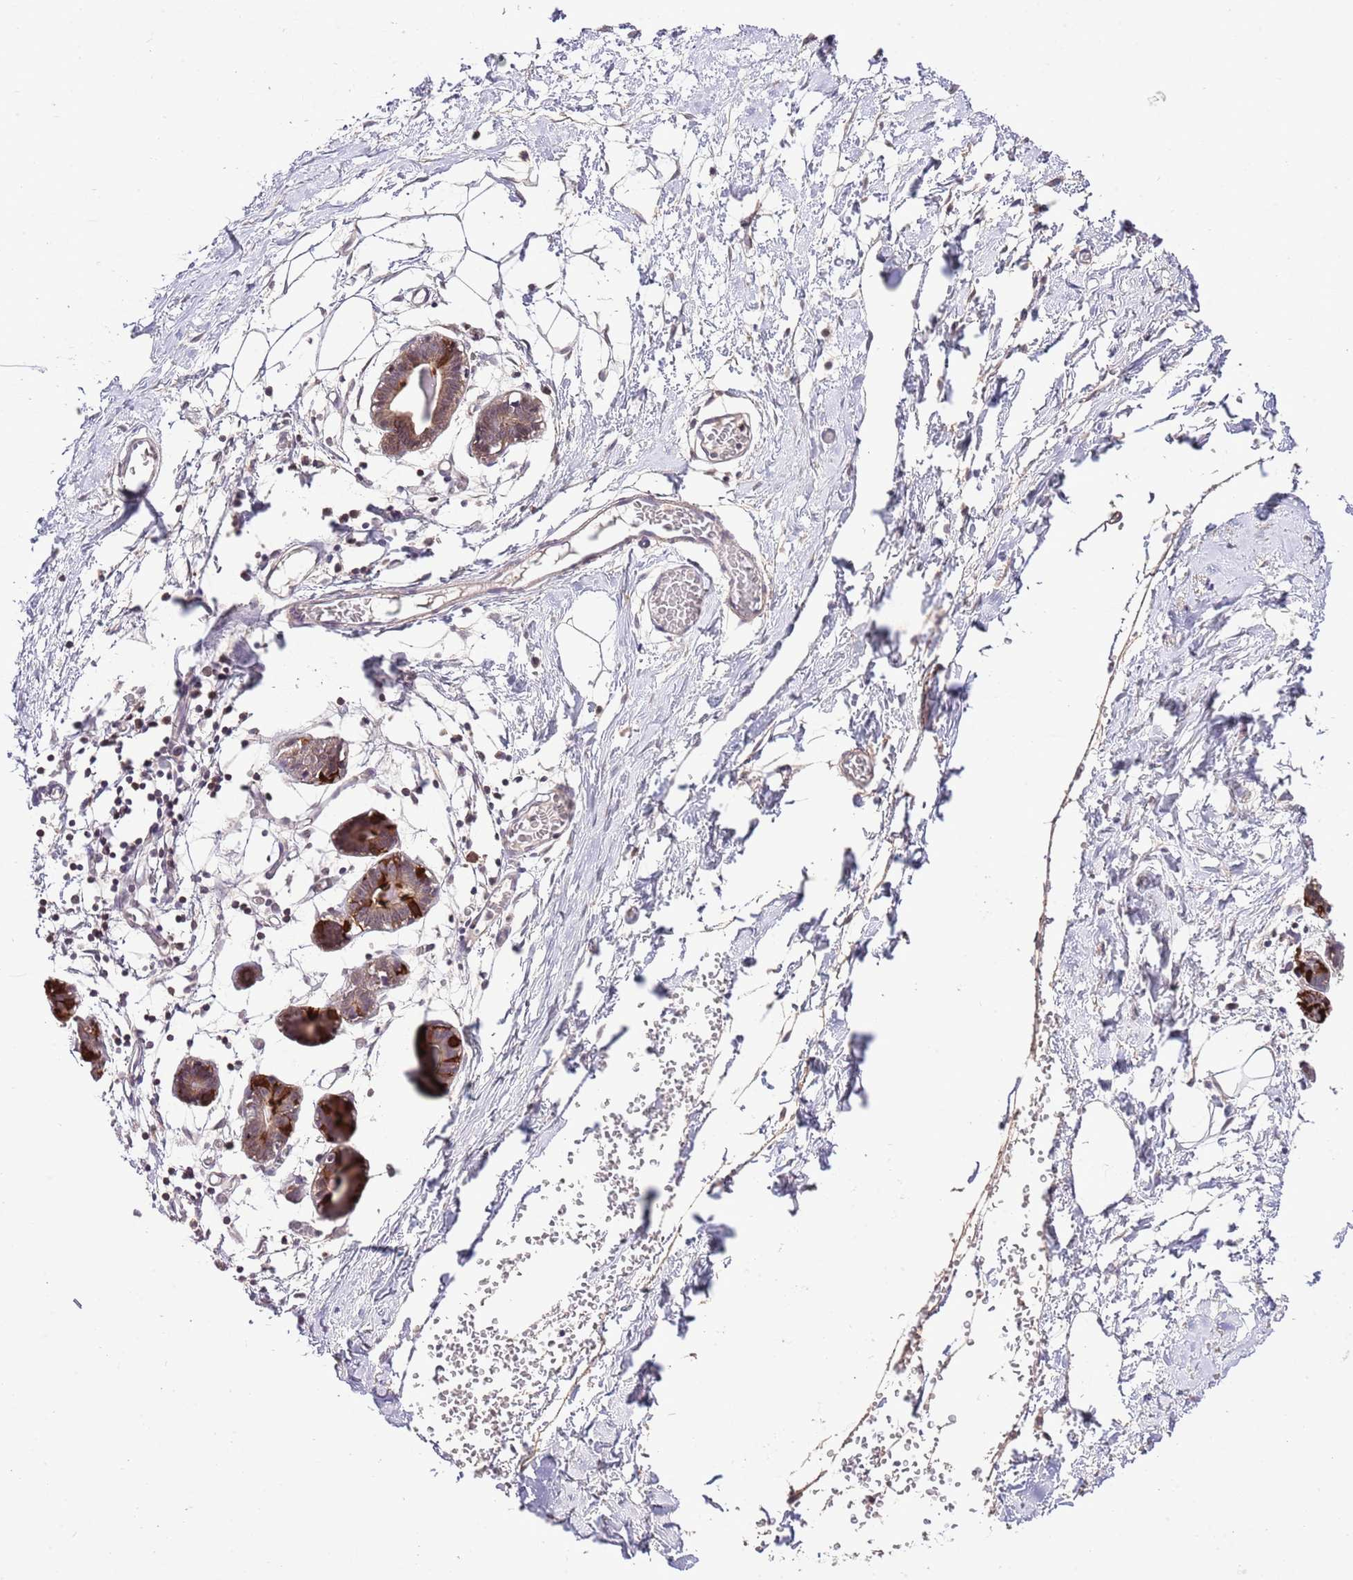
{"staining": {"intensity": "negative", "quantity": "none", "location": "none"}, "tissue": "breast", "cell_type": "Adipocytes", "image_type": "normal", "snomed": [{"axis": "morphology", "description": "Normal tissue, NOS"}, {"axis": "topography", "description": "Breast"}], "caption": "Adipocytes are negative for protein expression in unremarkable human breast. Nuclei are stained in blue.", "gene": "EFHD1", "patient": {"sex": "female", "age": 27}}